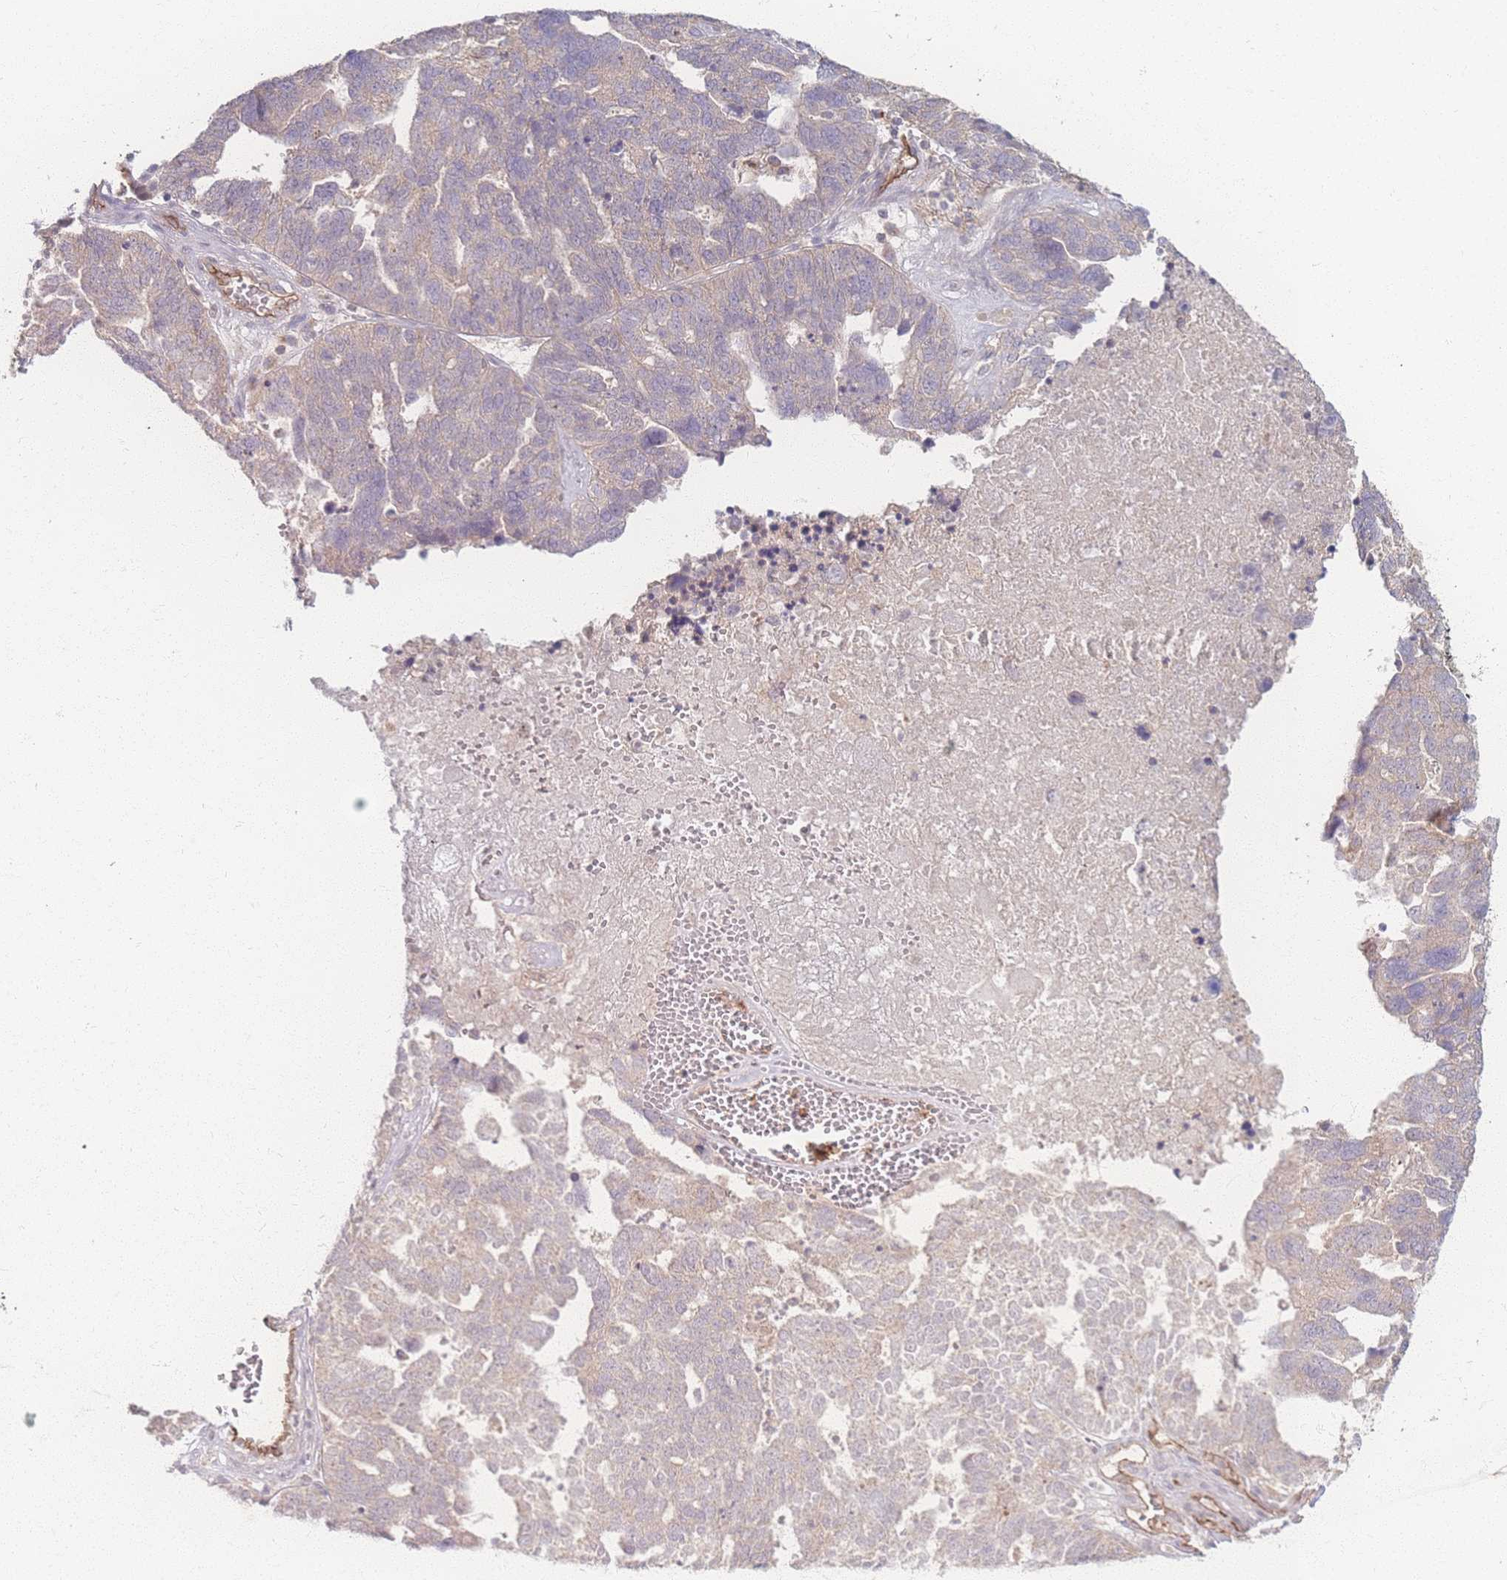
{"staining": {"intensity": "weak", "quantity": "<25%", "location": "cytoplasmic/membranous"}, "tissue": "ovarian cancer", "cell_type": "Tumor cells", "image_type": "cancer", "snomed": [{"axis": "morphology", "description": "Cystadenocarcinoma, serous, NOS"}, {"axis": "topography", "description": "Ovary"}], "caption": "A photomicrograph of human serous cystadenocarcinoma (ovarian) is negative for staining in tumor cells.", "gene": "INSR", "patient": {"sex": "female", "age": 59}}